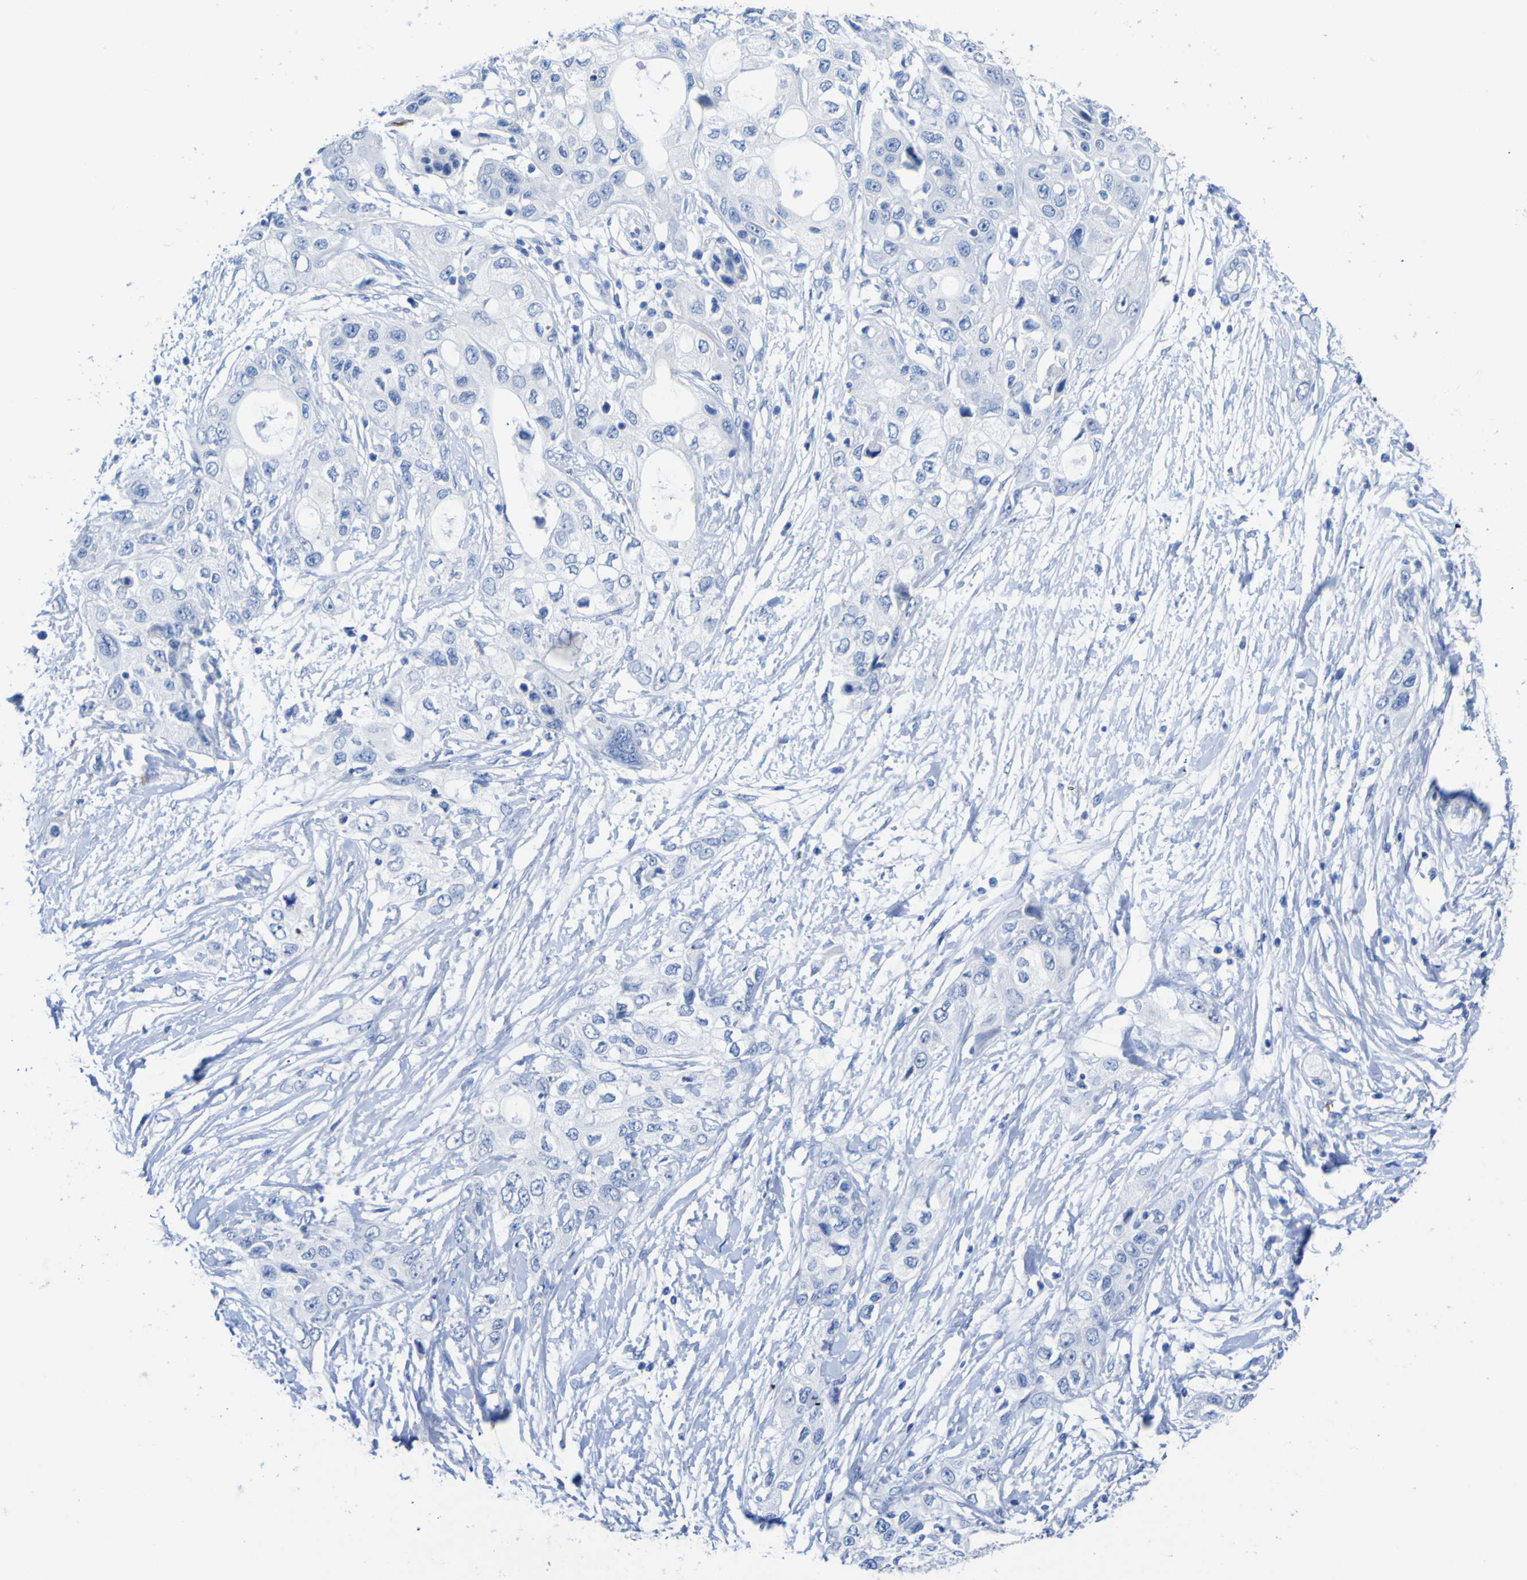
{"staining": {"intensity": "negative", "quantity": "none", "location": "none"}, "tissue": "pancreatic cancer", "cell_type": "Tumor cells", "image_type": "cancer", "snomed": [{"axis": "morphology", "description": "Adenocarcinoma, NOS"}, {"axis": "topography", "description": "Pancreas"}], "caption": "Immunohistochemistry of pancreatic cancer displays no staining in tumor cells.", "gene": "GCM1", "patient": {"sex": "female", "age": 70}}